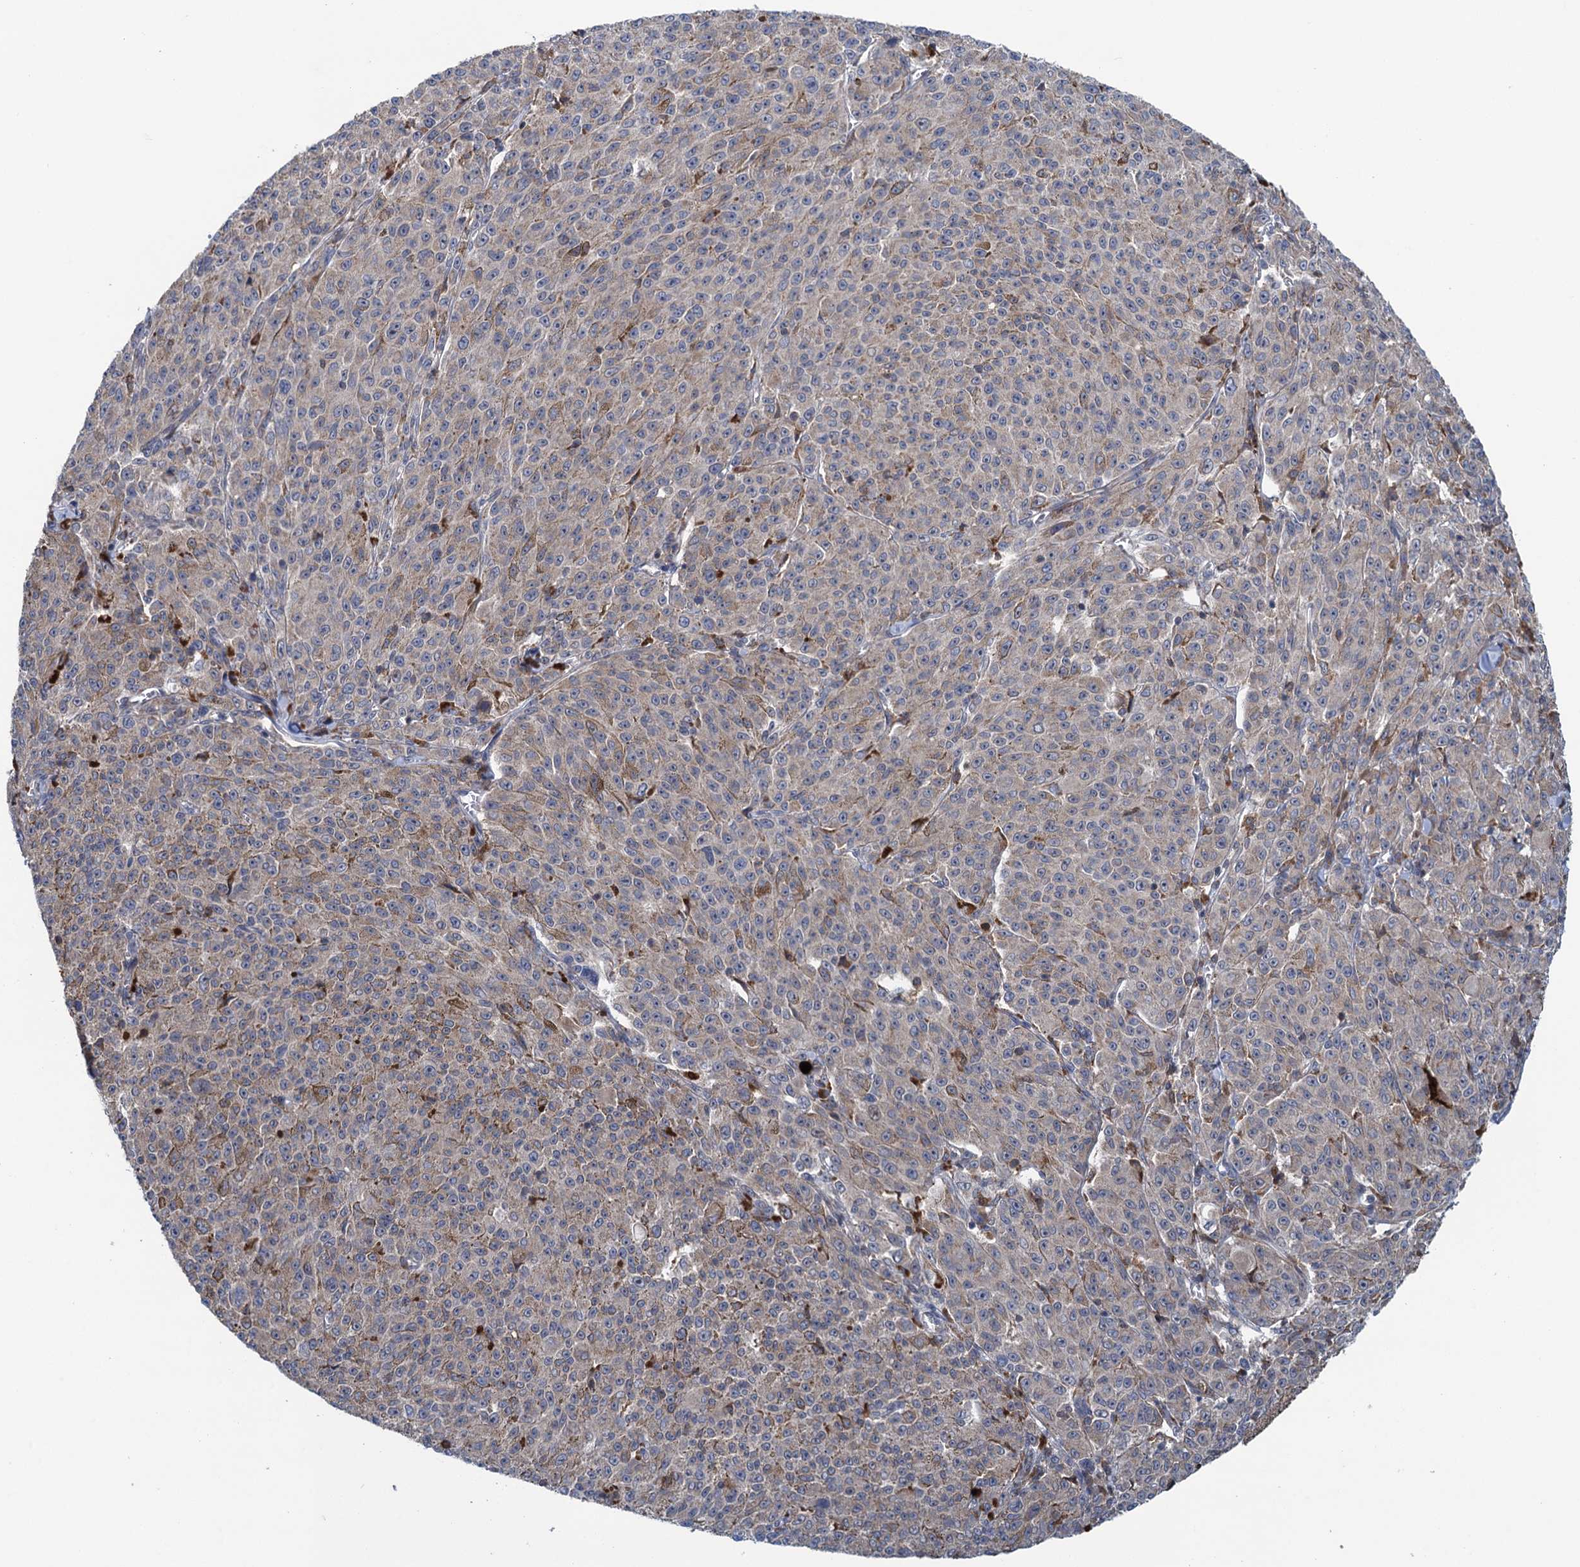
{"staining": {"intensity": "negative", "quantity": "none", "location": "none"}, "tissue": "melanoma", "cell_type": "Tumor cells", "image_type": "cancer", "snomed": [{"axis": "morphology", "description": "Malignant melanoma, NOS"}, {"axis": "topography", "description": "Skin"}], "caption": "Human malignant melanoma stained for a protein using IHC reveals no positivity in tumor cells.", "gene": "CNTN5", "patient": {"sex": "female", "age": 52}}